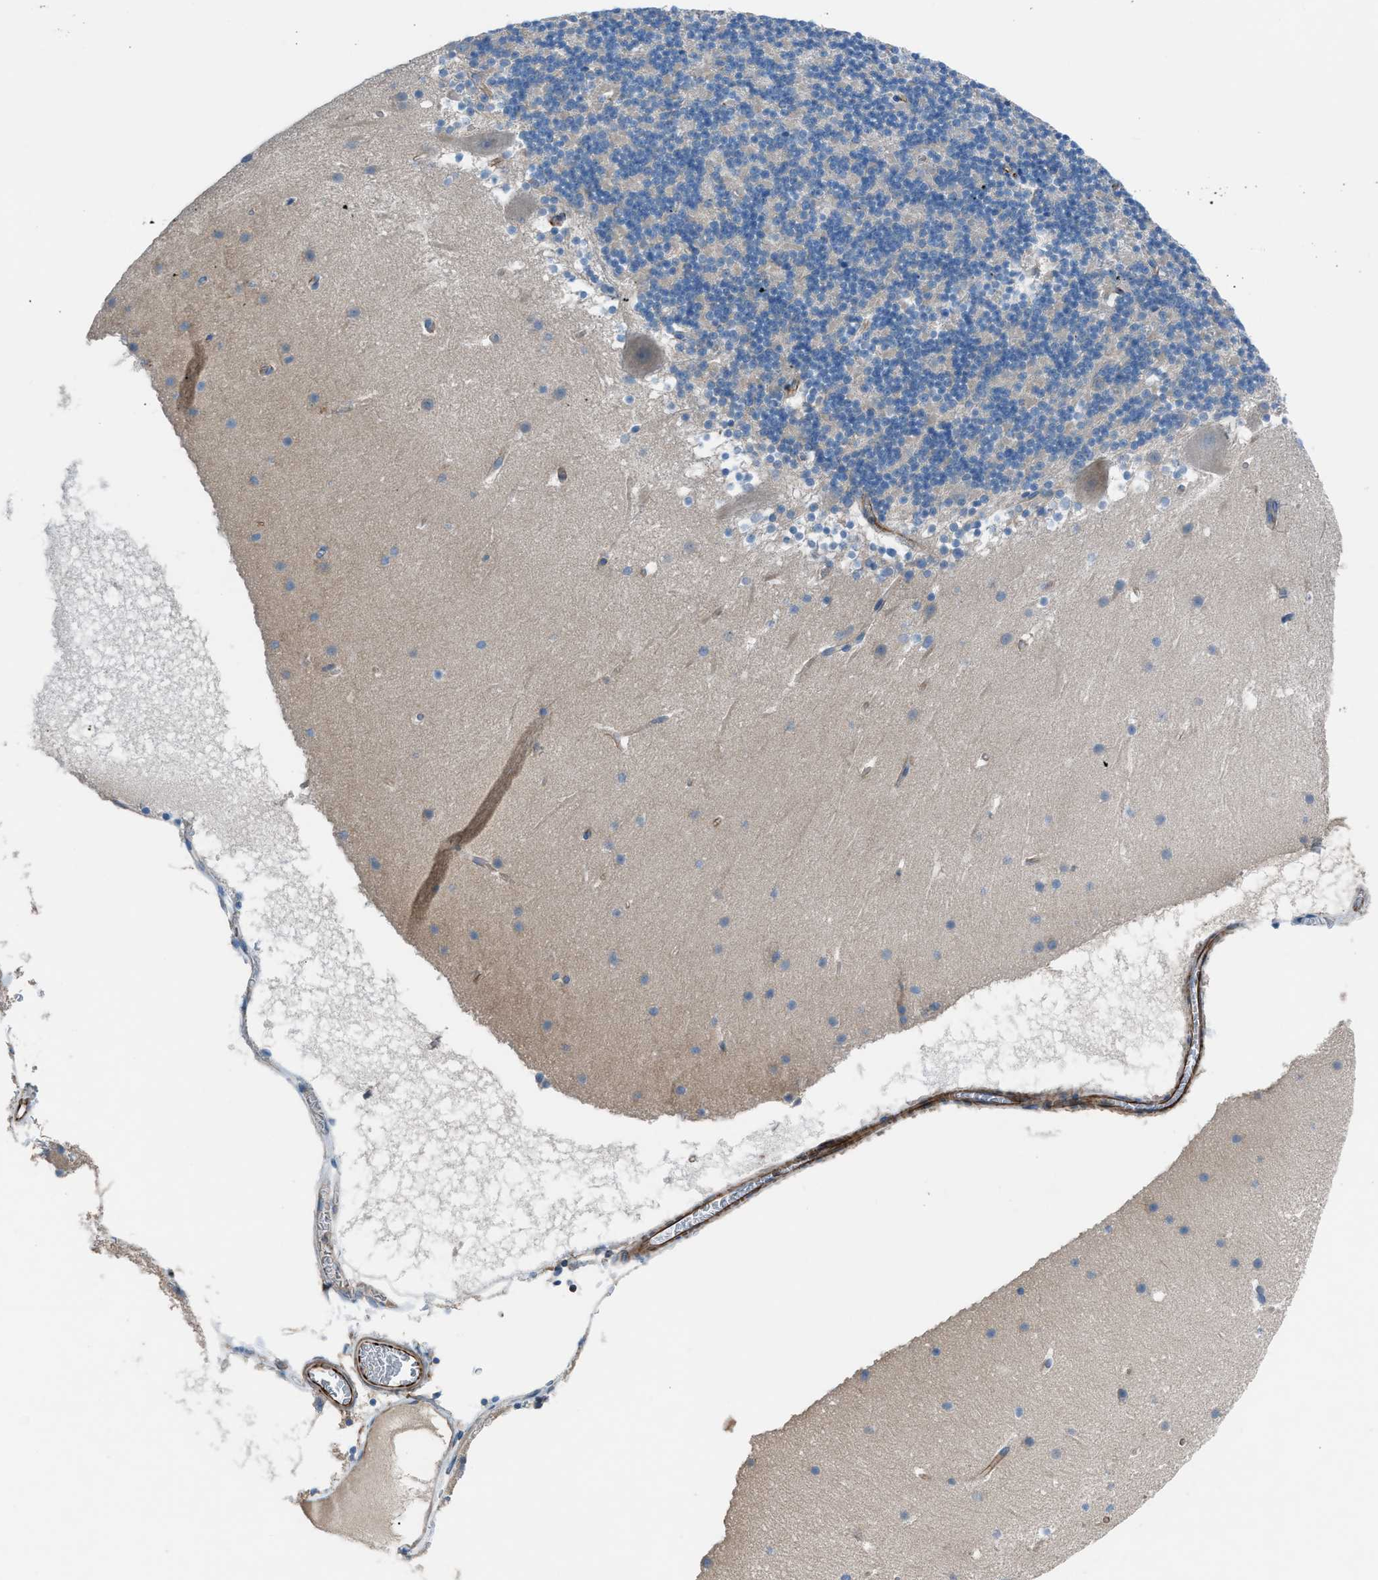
{"staining": {"intensity": "negative", "quantity": "none", "location": "none"}, "tissue": "cerebellum", "cell_type": "Cells in granular layer", "image_type": "normal", "snomed": [{"axis": "morphology", "description": "Normal tissue, NOS"}, {"axis": "topography", "description": "Cerebellum"}], "caption": "Immunohistochemistry (IHC) of normal human cerebellum displays no positivity in cells in granular layer.", "gene": "CABP7", "patient": {"sex": "male", "age": 45}}